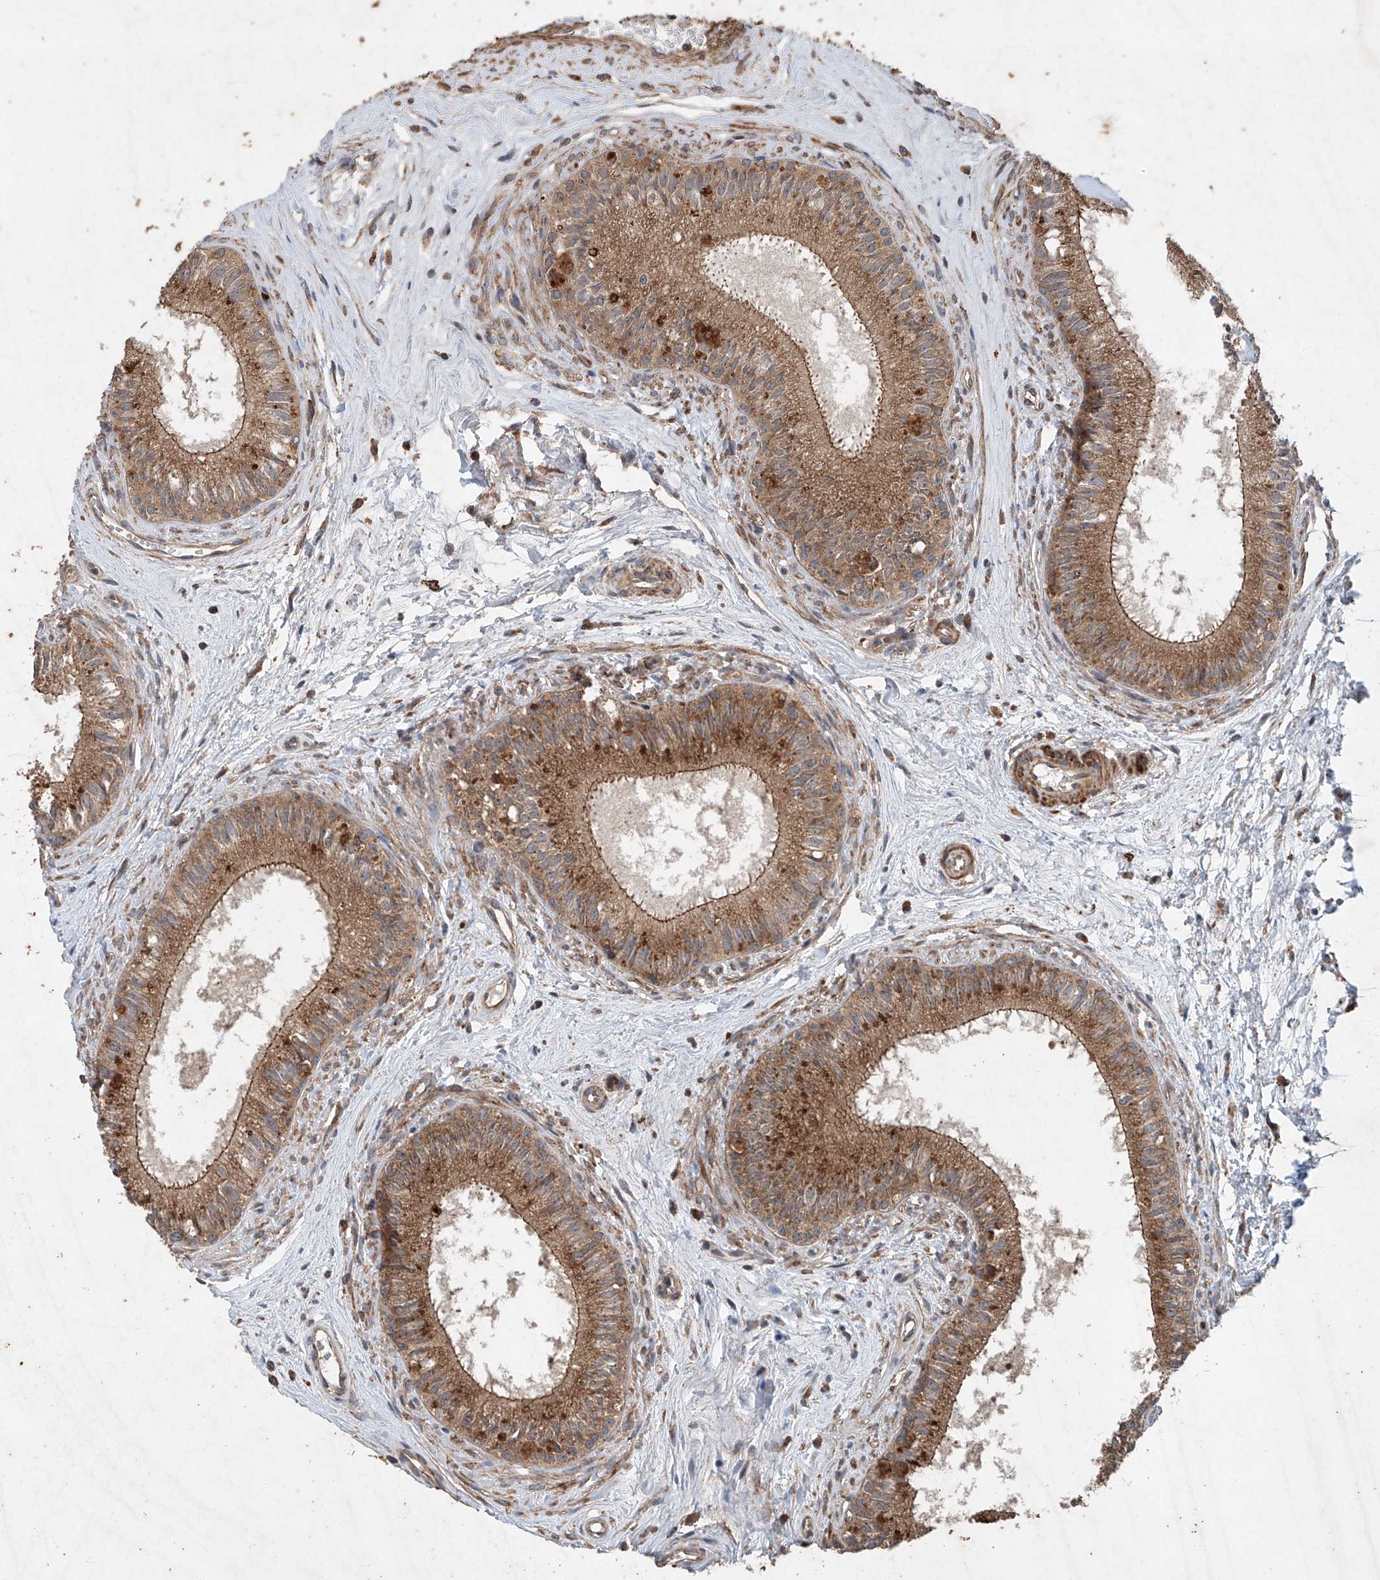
{"staining": {"intensity": "strong", "quantity": ">75%", "location": "cytoplasmic/membranous"}, "tissue": "epididymis", "cell_type": "Glandular cells", "image_type": "normal", "snomed": [{"axis": "morphology", "description": "Normal tissue, NOS"}, {"axis": "topography", "description": "Epididymis"}], "caption": "Brown immunohistochemical staining in normal human epididymis displays strong cytoplasmic/membranous expression in approximately >75% of glandular cells. (Stains: DAB in brown, nuclei in blue, Microscopy: brightfield microscopy at high magnification).", "gene": "CEP85L", "patient": {"sex": "male", "age": 71}}